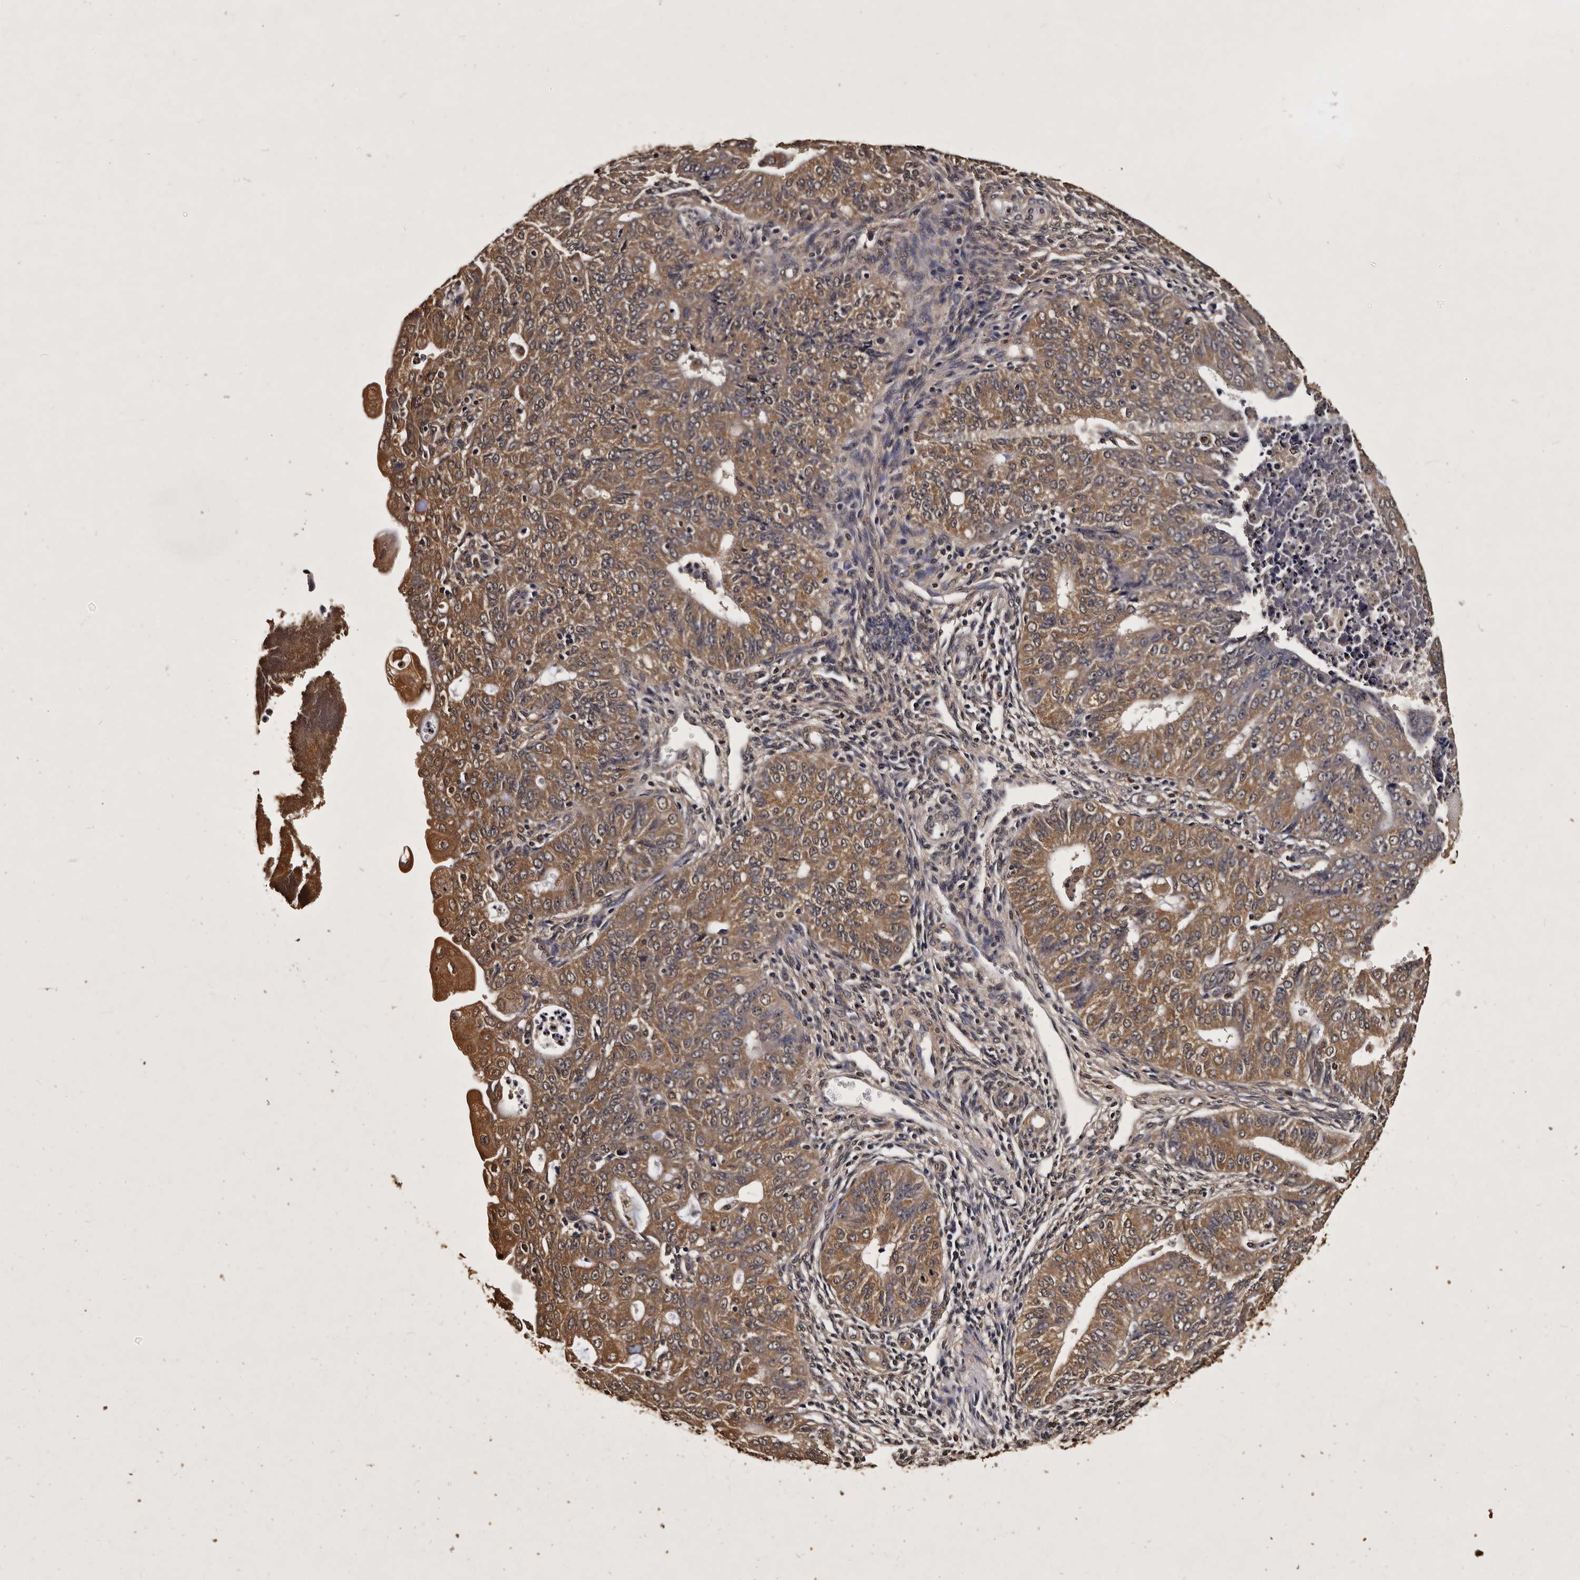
{"staining": {"intensity": "moderate", "quantity": ">75%", "location": "cytoplasmic/membranous"}, "tissue": "endometrial cancer", "cell_type": "Tumor cells", "image_type": "cancer", "snomed": [{"axis": "morphology", "description": "Adenocarcinoma, NOS"}, {"axis": "topography", "description": "Endometrium"}], "caption": "Immunohistochemistry (IHC) staining of adenocarcinoma (endometrial), which demonstrates medium levels of moderate cytoplasmic/membranous expression in approximately >75% of tumor cells indicating moderate cytoplasmic/membranous protein positivity. The staining was performed using DAB (brown) for protein detection and nuclei were counterstained in hematoxylin (blue).", "gene": "PARS2", "patient": {"sex": "female", "age": 32}}